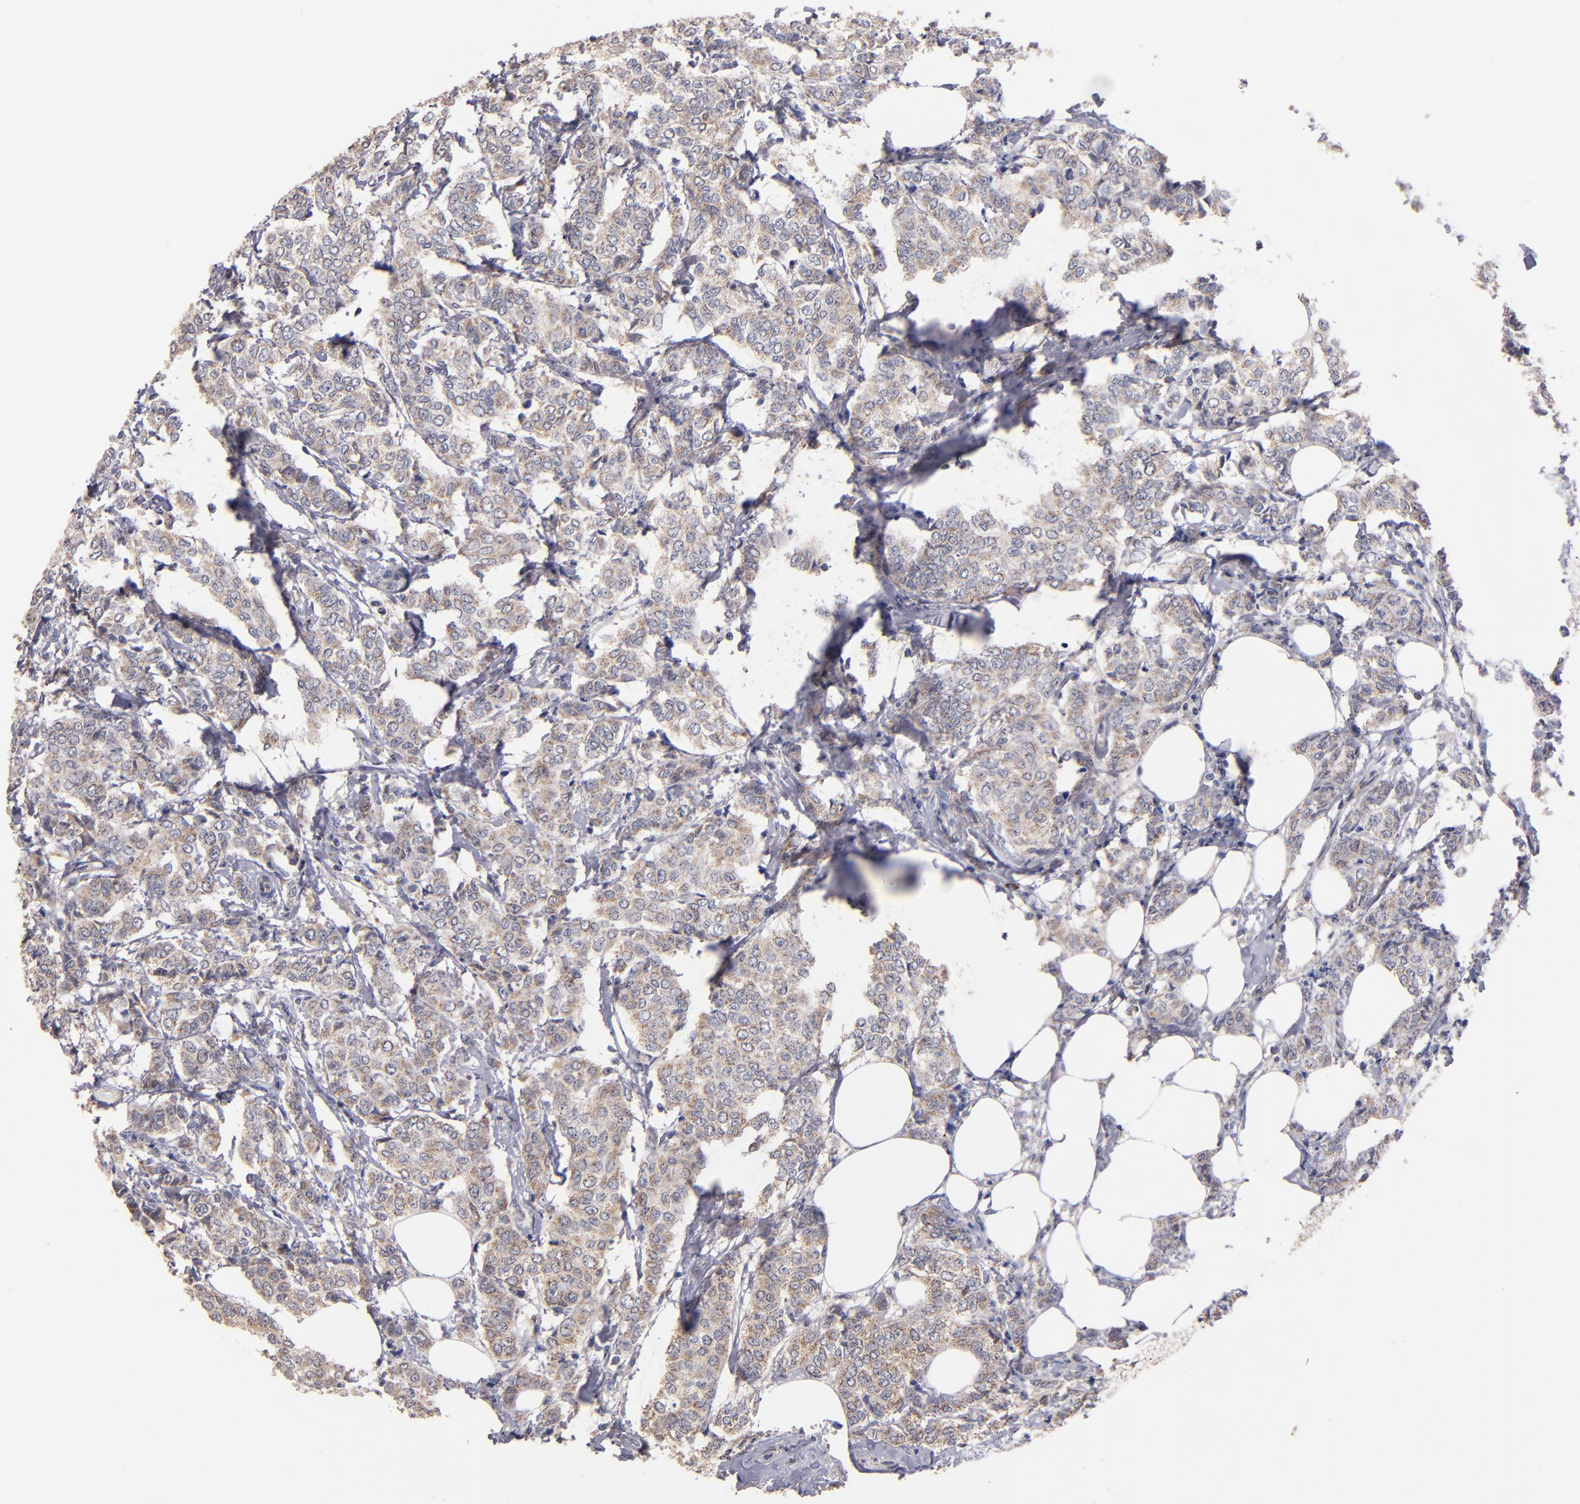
{"staining": {"intensity": "weak", "quantity": ">75%", "location": "cytoplasmic/membranous"}, "tissue": "breast cancer", "cell_type": "Tumor cells", "image_type": "cancer", "snomed": [{"axis": "morphology", "description": "Lobular carcinoma"}, {"axis": "topography", "description": "Breast"}], "caption": "Human breast cancer (lobular carcinoma) stained for a protein (brown) reveals weak cytoplasmic/membranous positive expression in about >75% of tumor cells.", "gene": "DIABLO", "patient": {"sex": "female", "age": 60}}